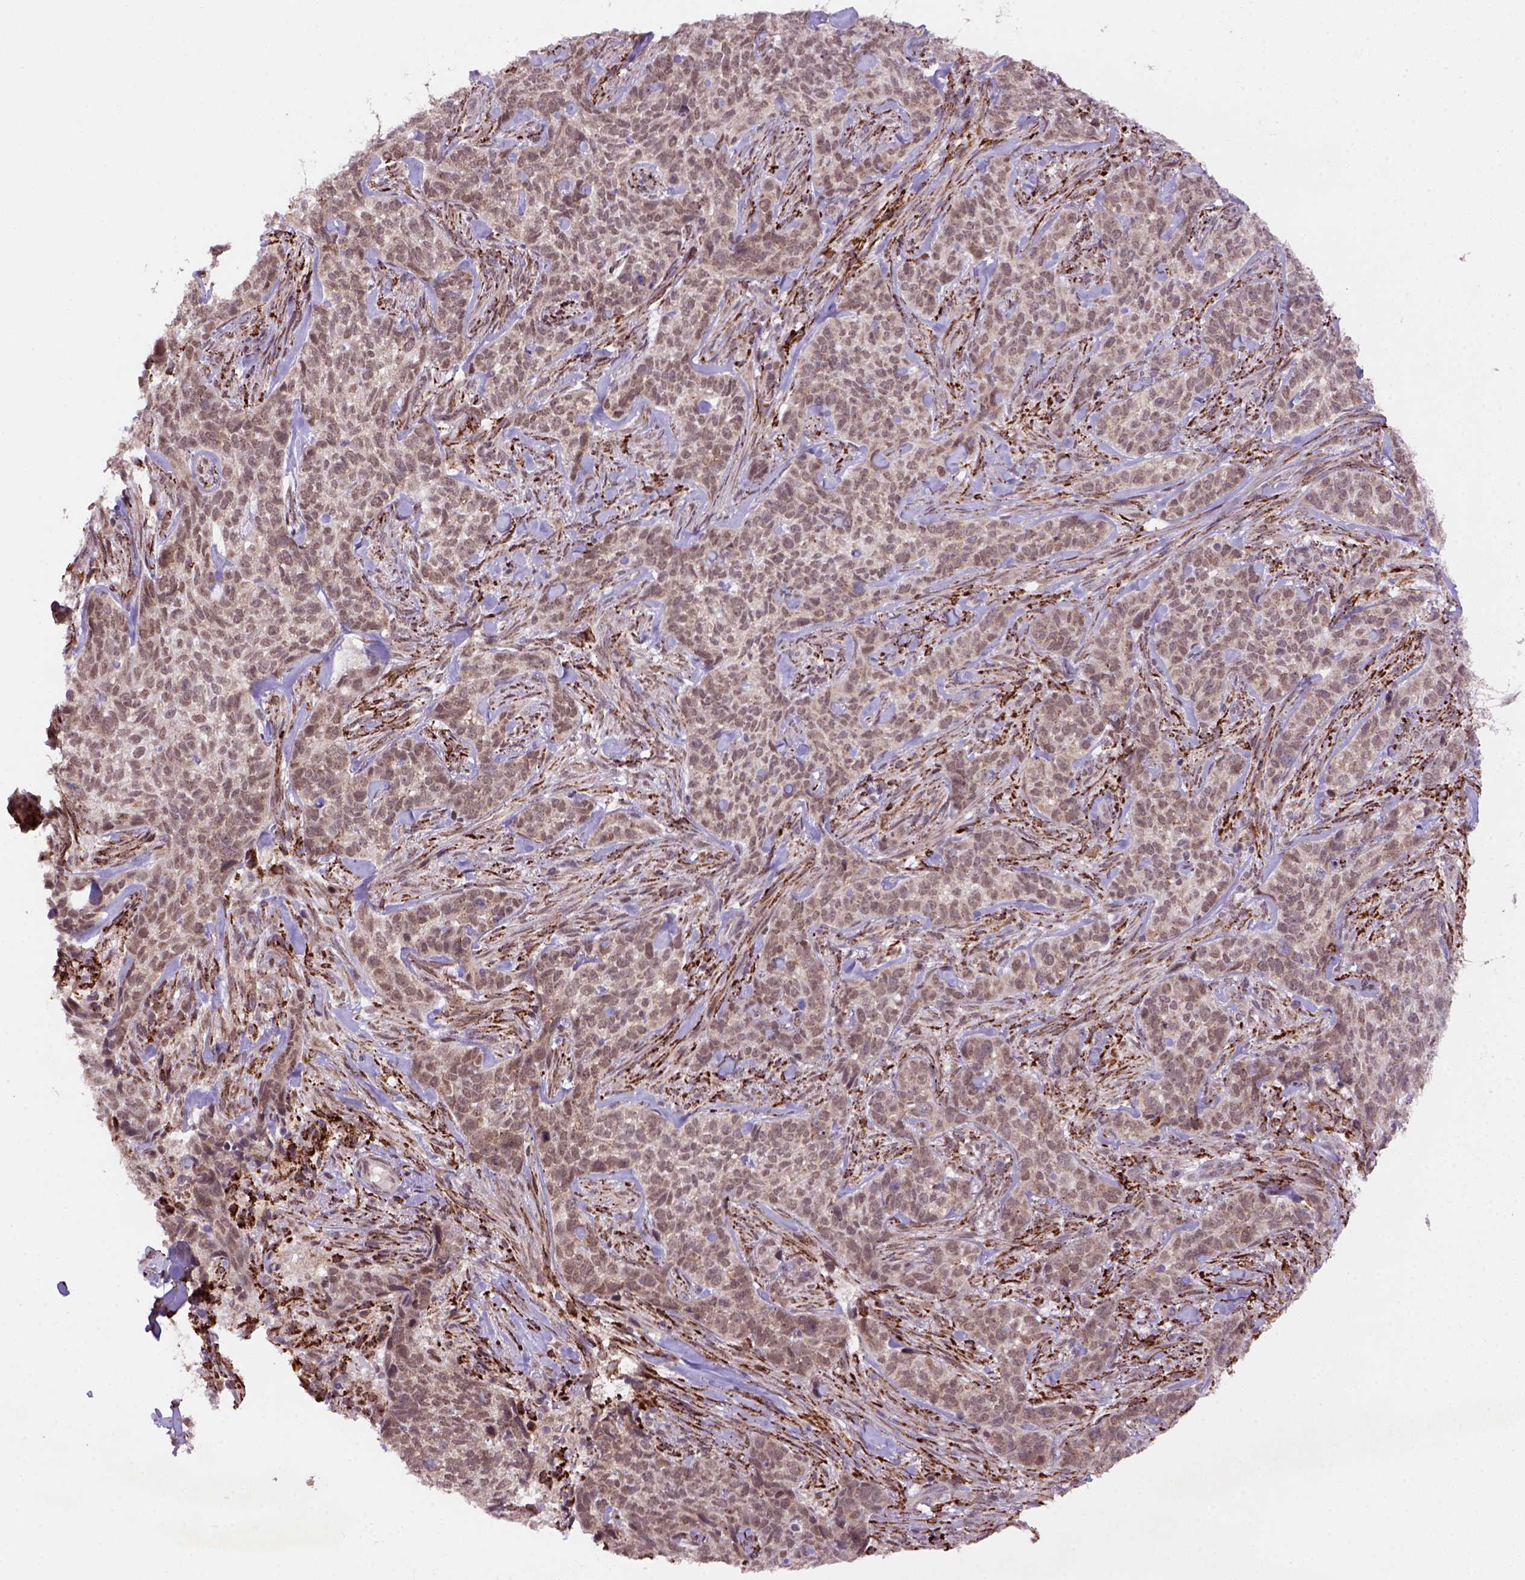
{"staining": {"intensity": "moderate", "quantity": ">75%", "location": "cytoplasmic/membranous"}, "tissue": "skin cancer", "cell_type": "Tumor cells", "image_type": "cancer", "snomed": [{"axis": "morphology", "description": "Basal cell carcinoma"}, {"axis": "topography", "description": "Skin"}], "caption": "Immunohistochemical staining of human skin basal cell carcinoma demonstrates medium levels of moderate cytoplasmic/membranous staining in about >75% of tumor cells.", "gene": "FZD7", "patient": {"sex": "female", "age": 69}}